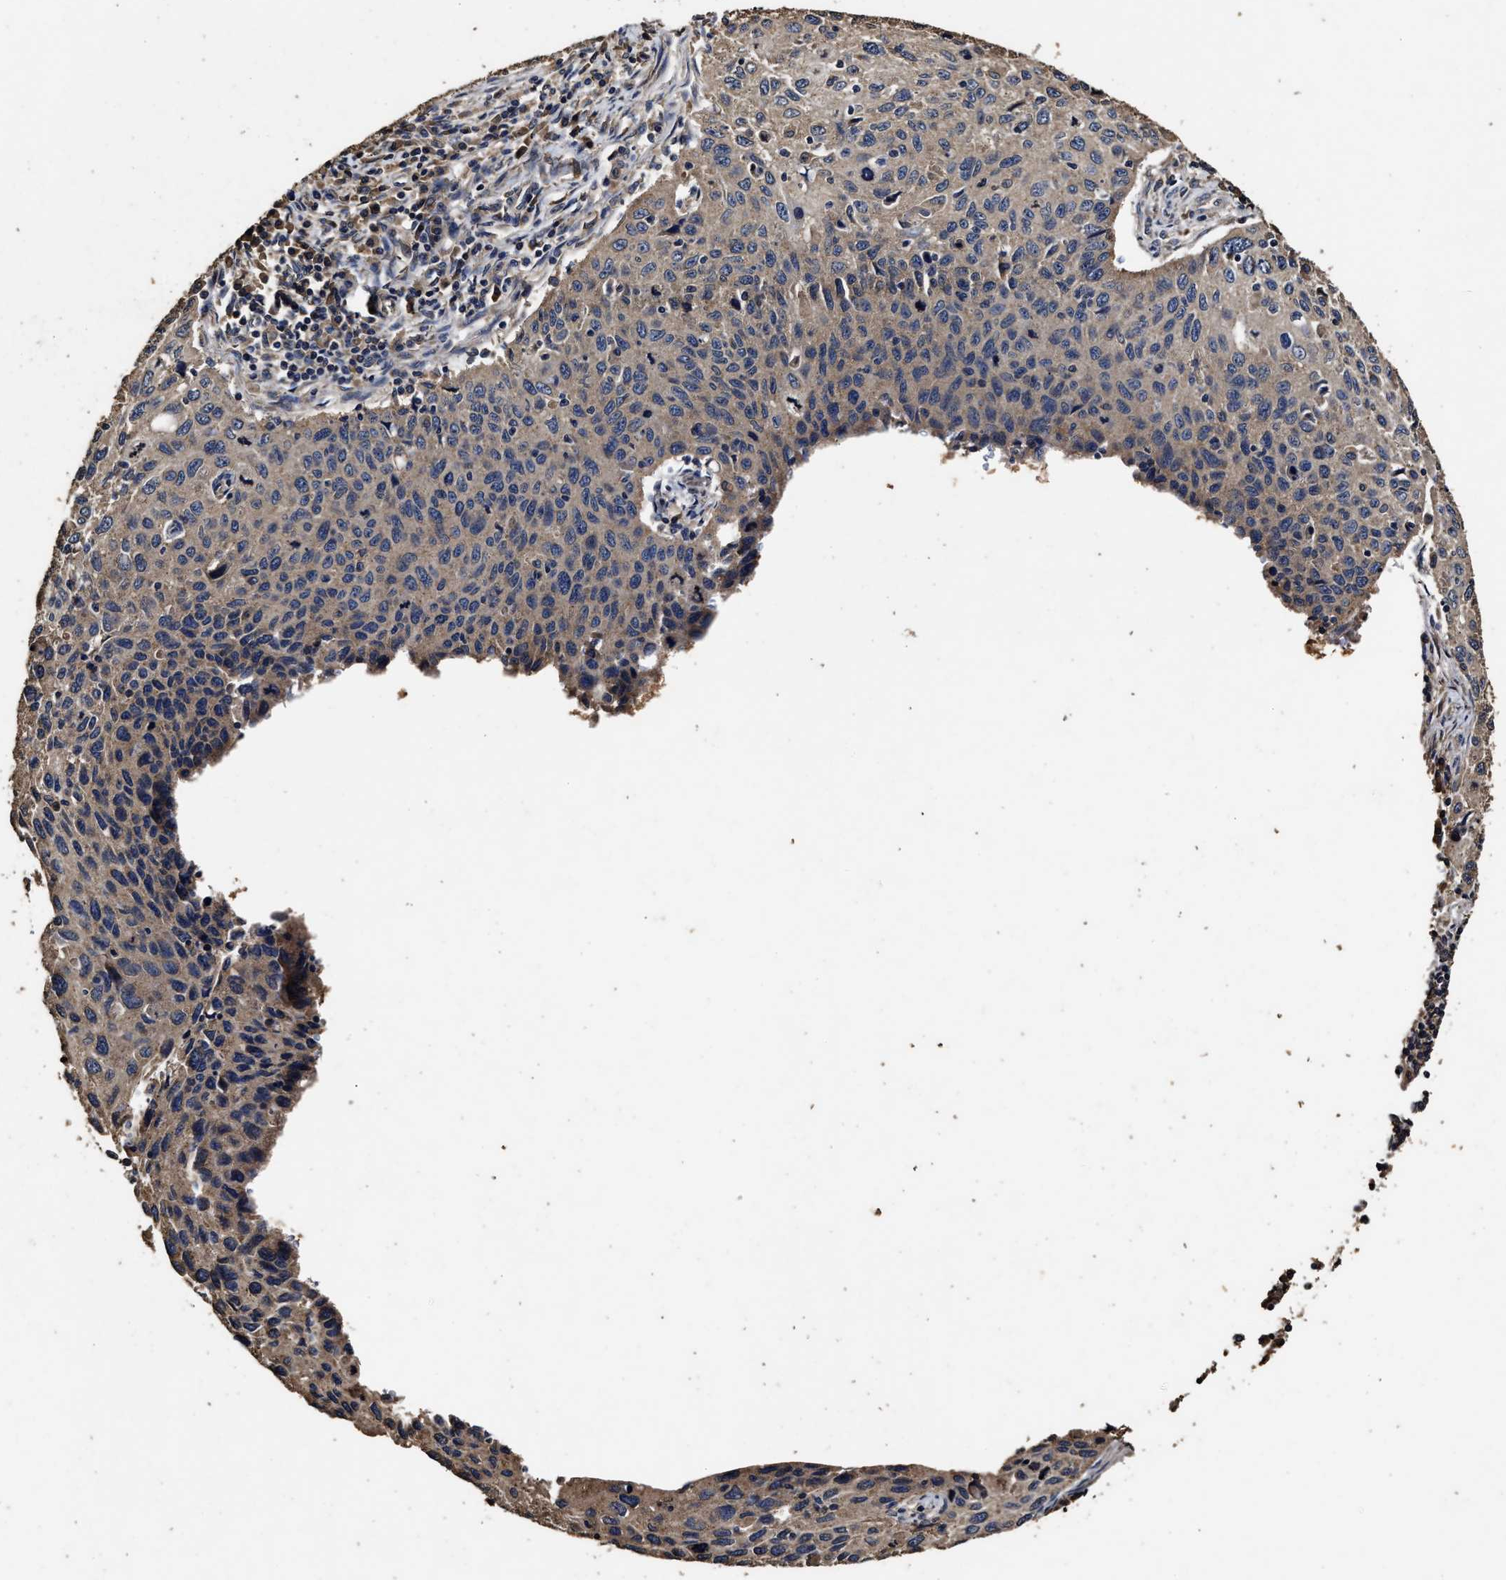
{"staining": {"intensity": "weak", "quantity": ">75%", "location": "cytoplasmic/membranous"}, "tissue": "cervical cancer", "cell_type": "Tumor cells", "image_type": "cancer", "snomed": [{"axis": "morphology", "description": "Squamous cell carcinoma, NOS"}, {"axis": "topography", "description": "Cervix"}], "caption": "Protein staining shows weak cytoplasmic/membranous positivity in approximately >75% of tumor cells in cervical squamous cell carcinoma.", "gene": "PPM1K", "patient": {"sex": "female", "age": 53}}